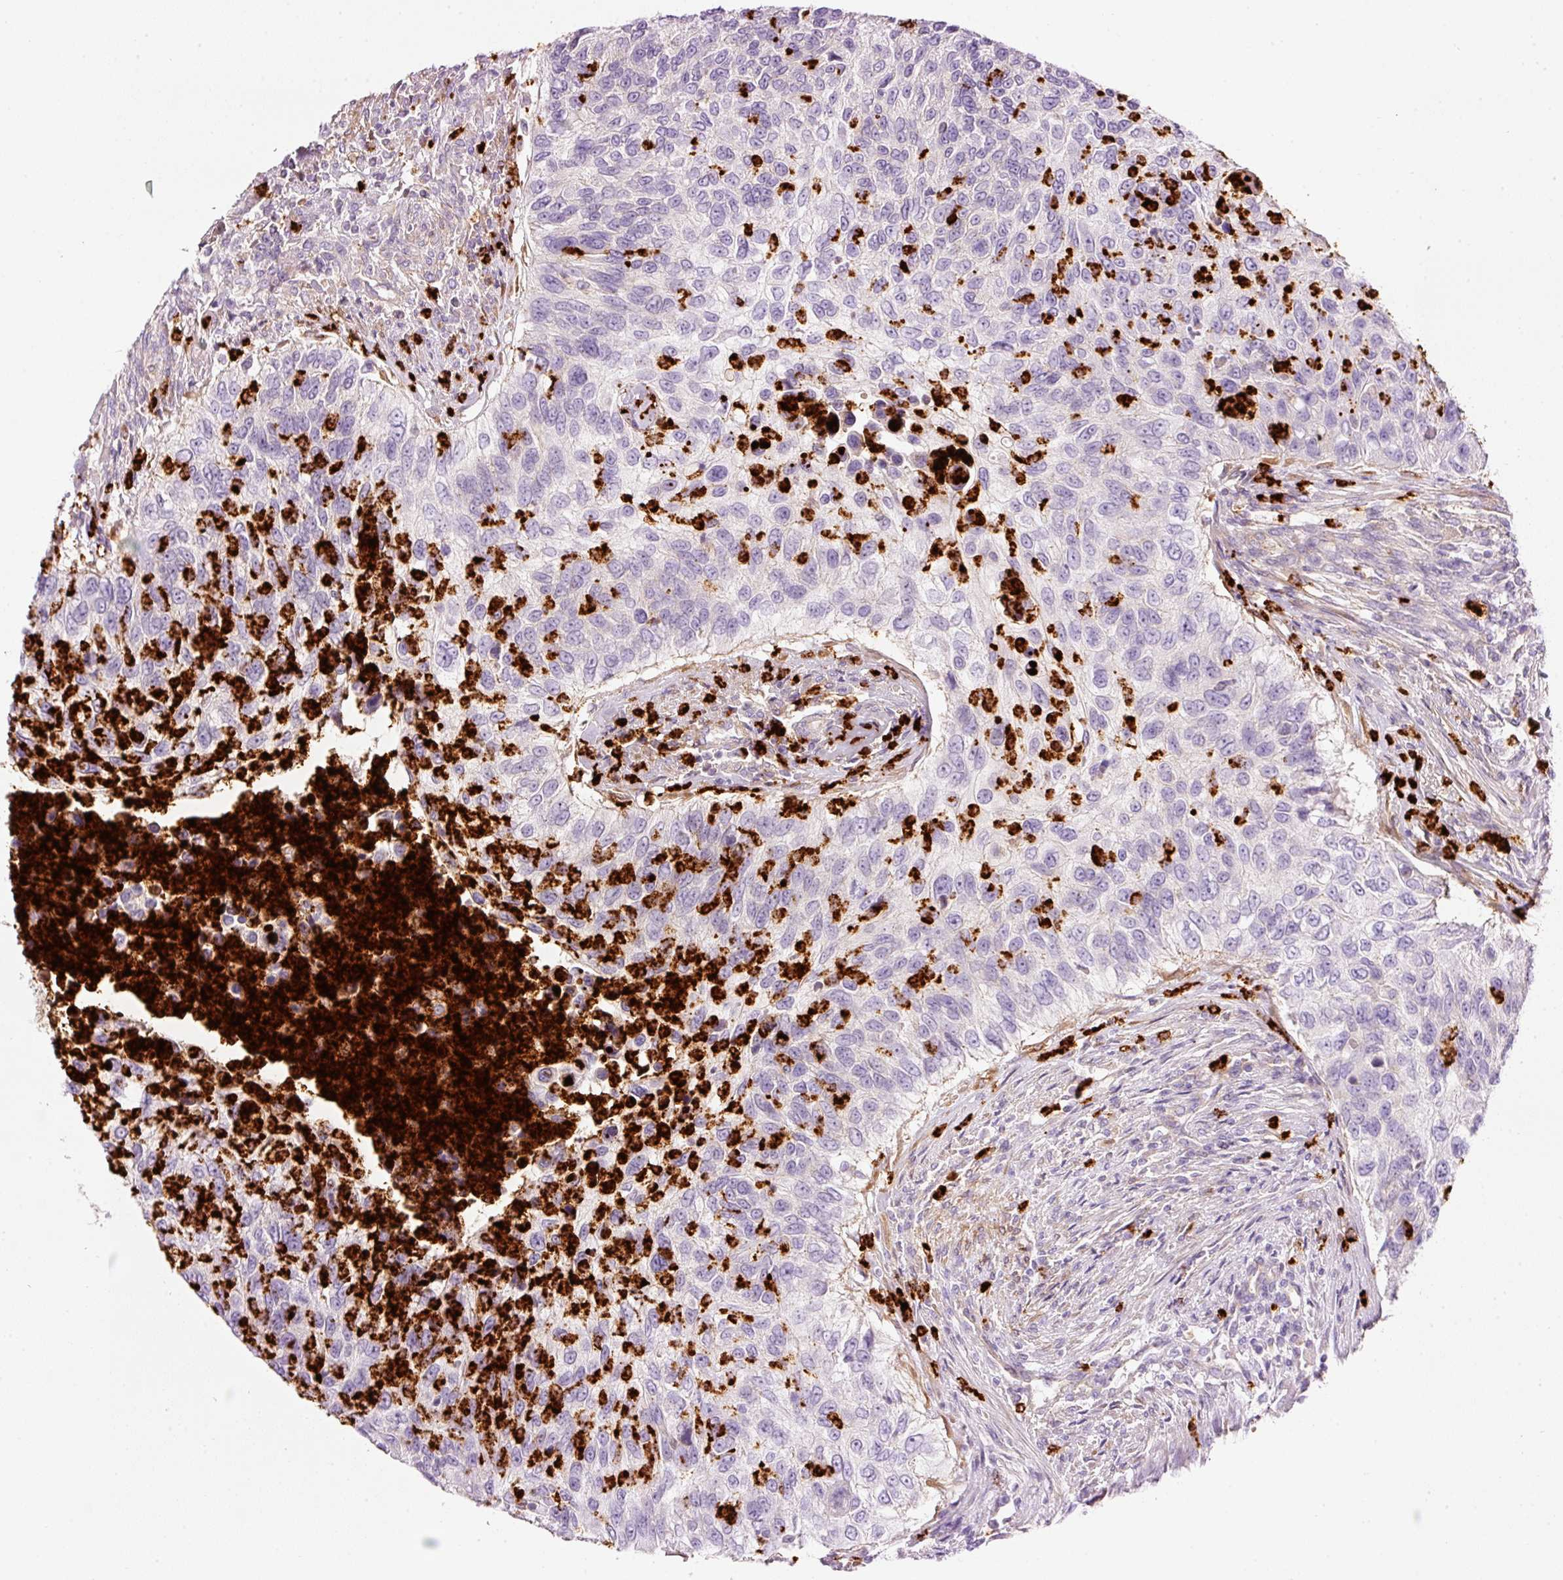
{"staining": {"intensity": "negative", "quantity": "none", "location": "none"}, "tissue": "urothelial cancer", "cell_type": "Tumor cells", "image_type": "cancer", "snomed": [{"axis": "morphology", "description": "Urothelial carcinoma, High grade"}, {"axis": "topography", "description": "Urinary bladder"}], "caption": "Immunohistochemistry (IHC) histopathology image of high-grade urothelial carcinoma stained for a protein (brown), which reveals no staining in tumor cells.", "gene": "MAP3K3", "patient": {"sex": "female", "age": 60}}